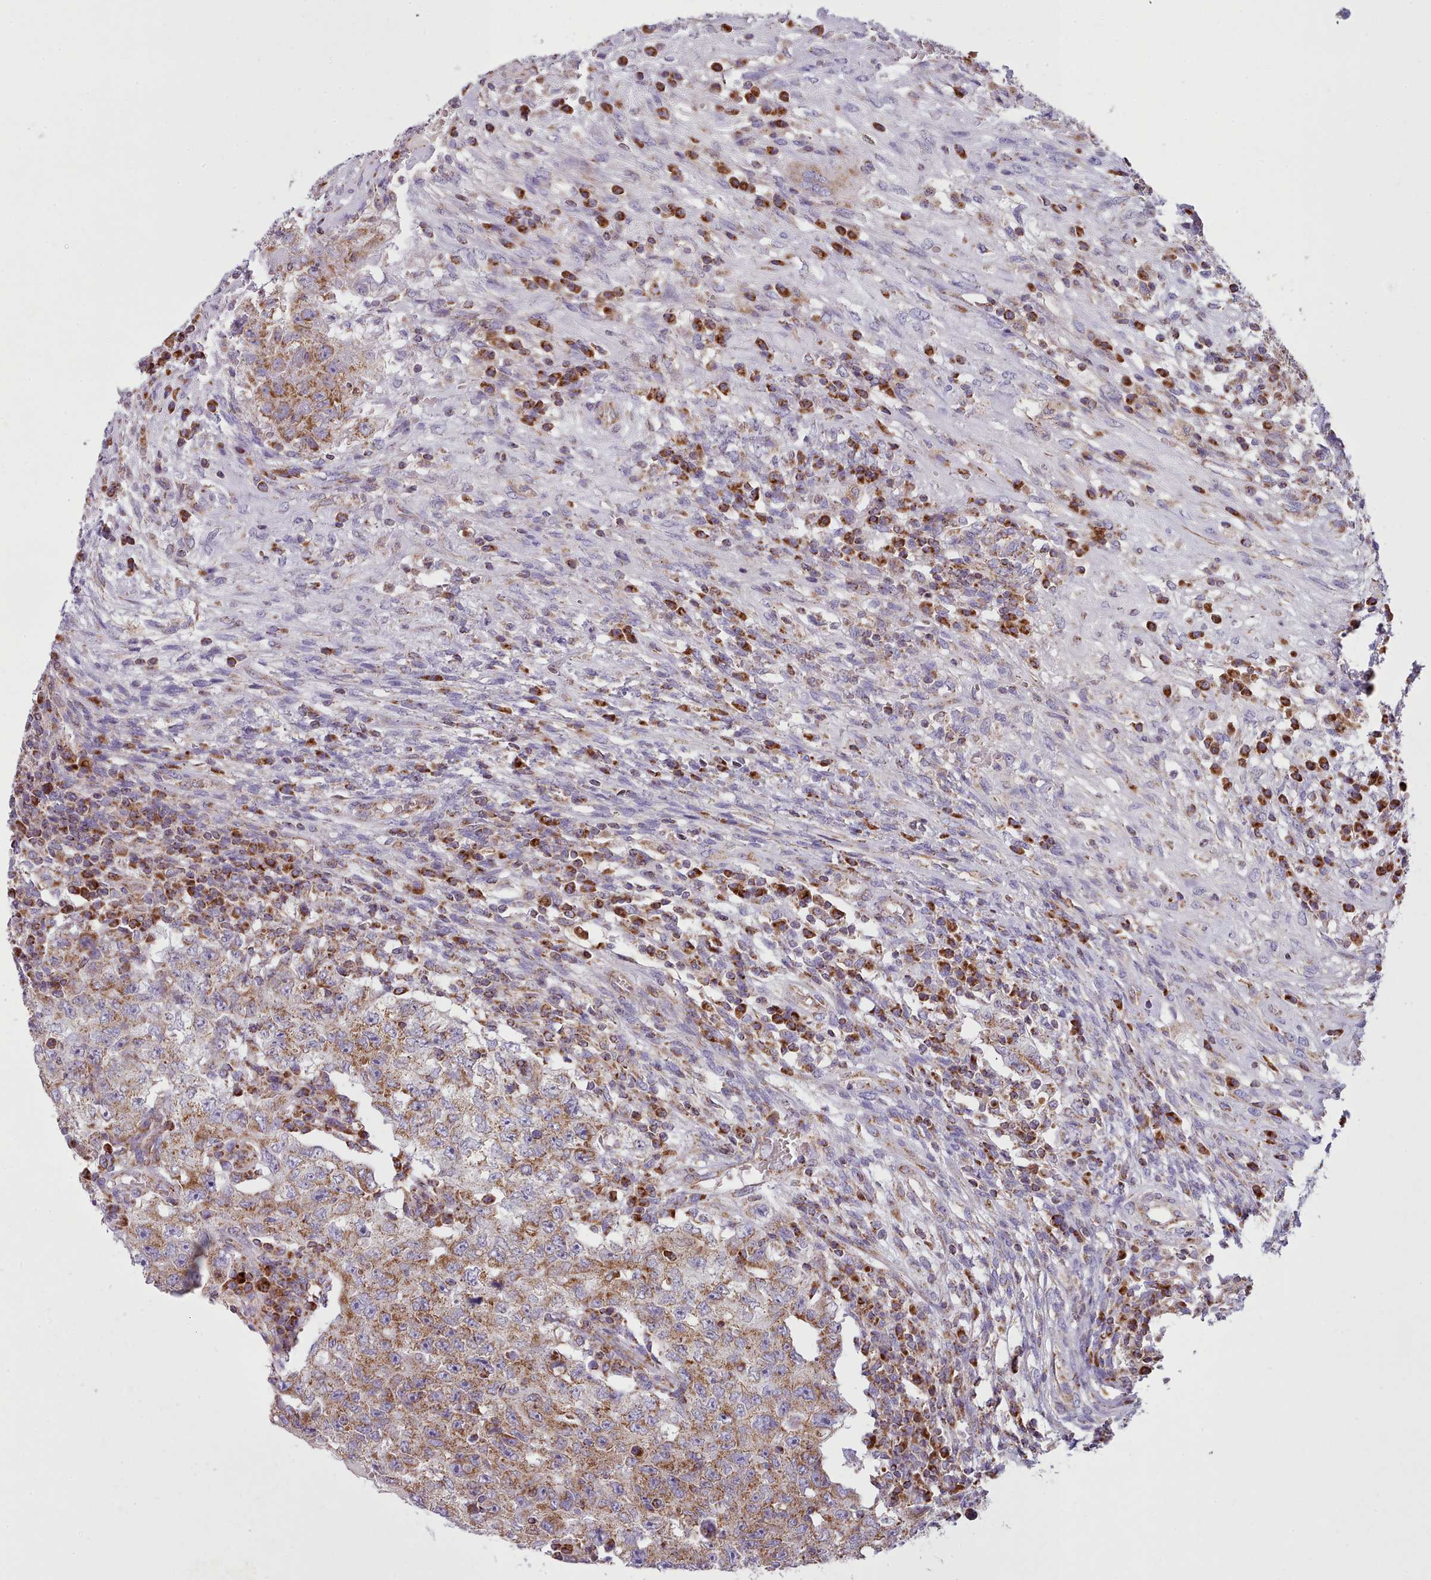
{"staining": {"intensity": "moderate", "quantity": ">75%", "location": "cytoplasmic/membranous"}, "tissue": "testis cancer", "cell_type": "Tumor cells", "image_type": "cancer", "snomed": [{"axis": "morphology", "description": "Carcinoma, Embryonal, NOS"}, {"axis": "topography", "description": "Testis"}], "caption": "This is a histology image of immunohistochemistry staining of testis cancer, which shows moderate staining in the cytoplasmic/membranous of tumor cells.", "gene": "SRP54", "patient": {"sex": "male", "age": 26}}